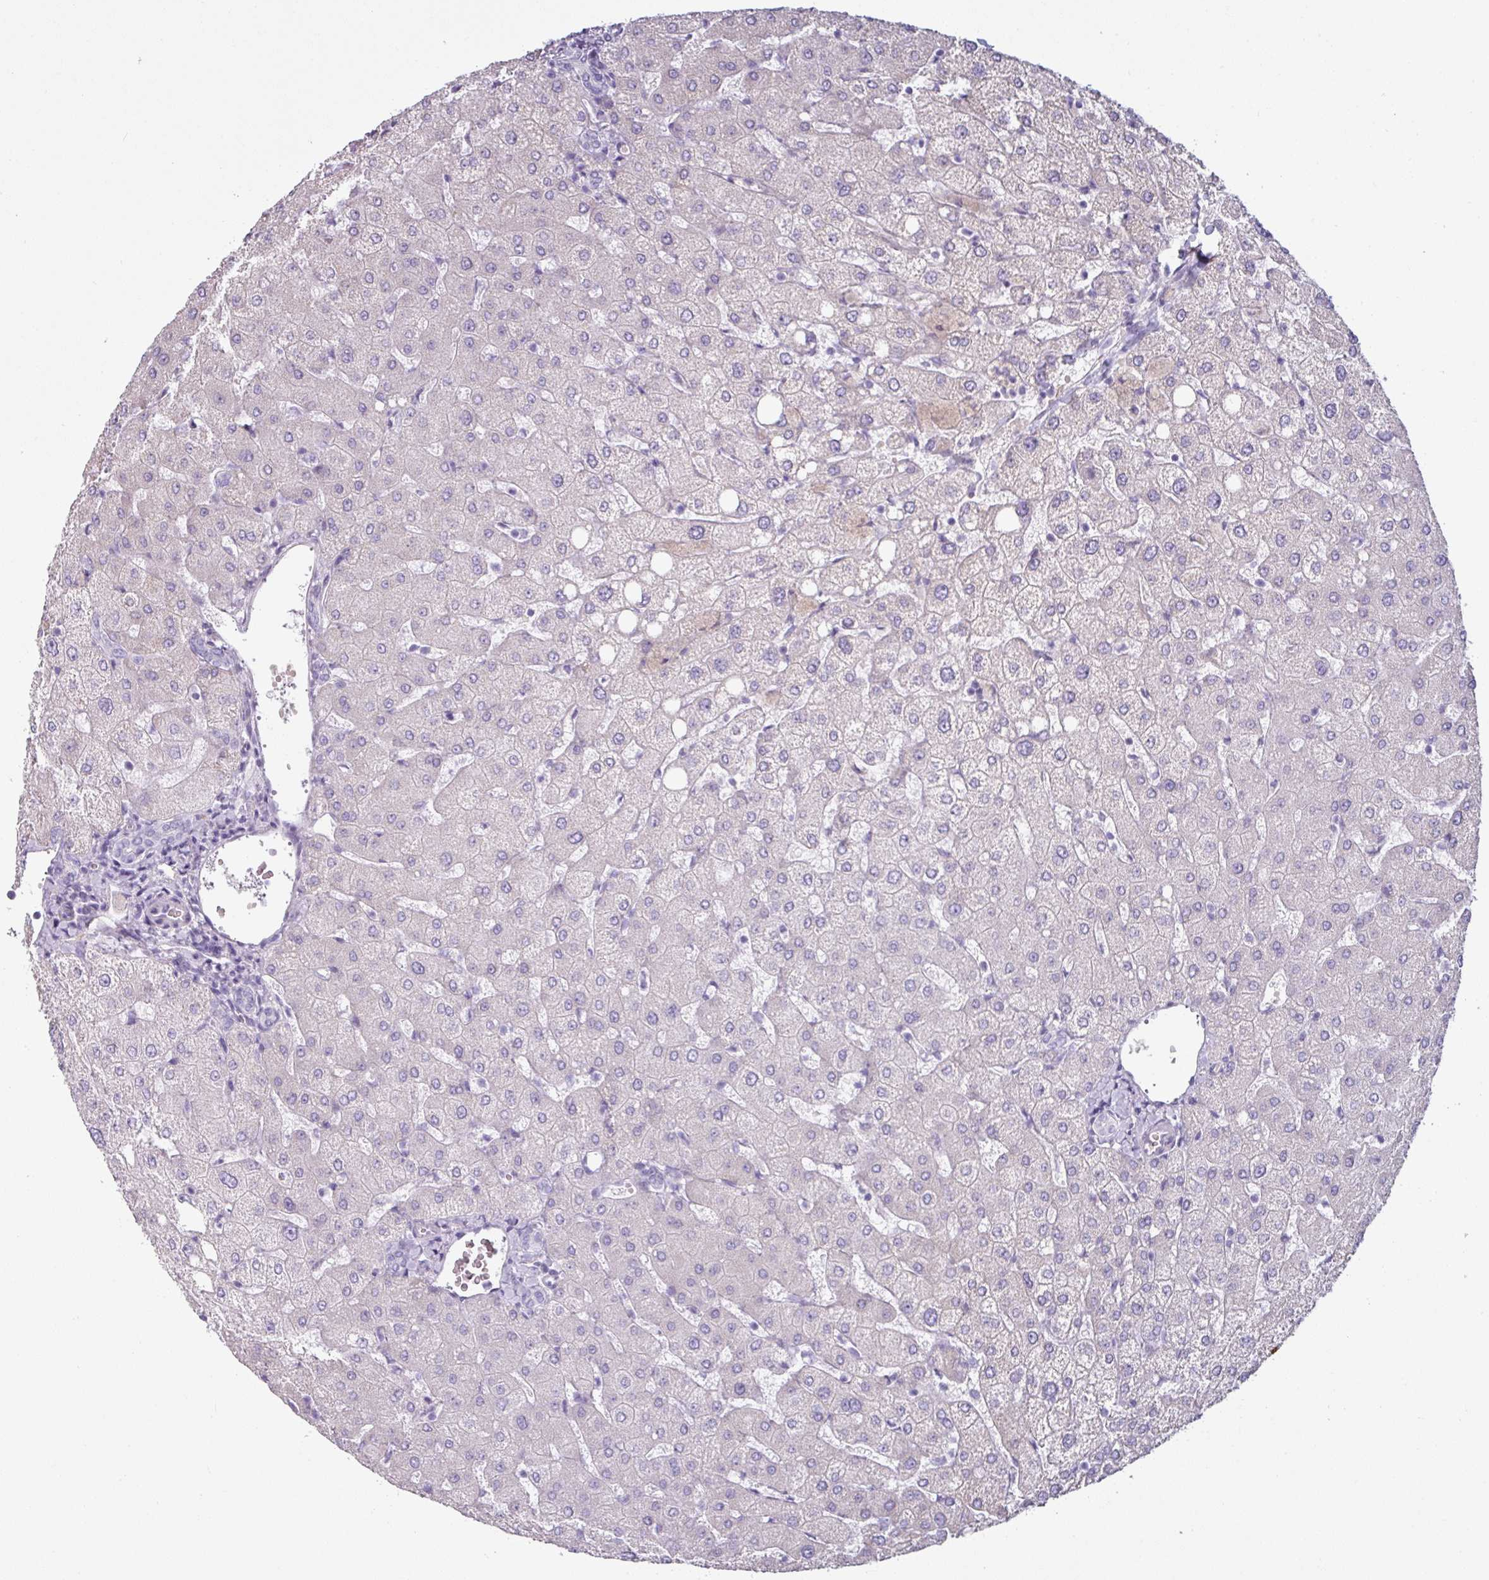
{"staining": {"intensity": "negative", "quantity": "none", "location": "none"}, "tissue": "liver", "cell_type": "Cholangiocytes", "image_type": "normal", "snomed": [{"axis": "morphology", "description": "Normal tissue, NOS"}, {"axis": "topography", "description": "Liver"}], "caption": "This is an immunohistochemistry (IHC) histopathology image of normal liver. There is no expression in cholangiocytes.", "gene": "CLCA1", "patient": {"sex": "female", "age": 54}}